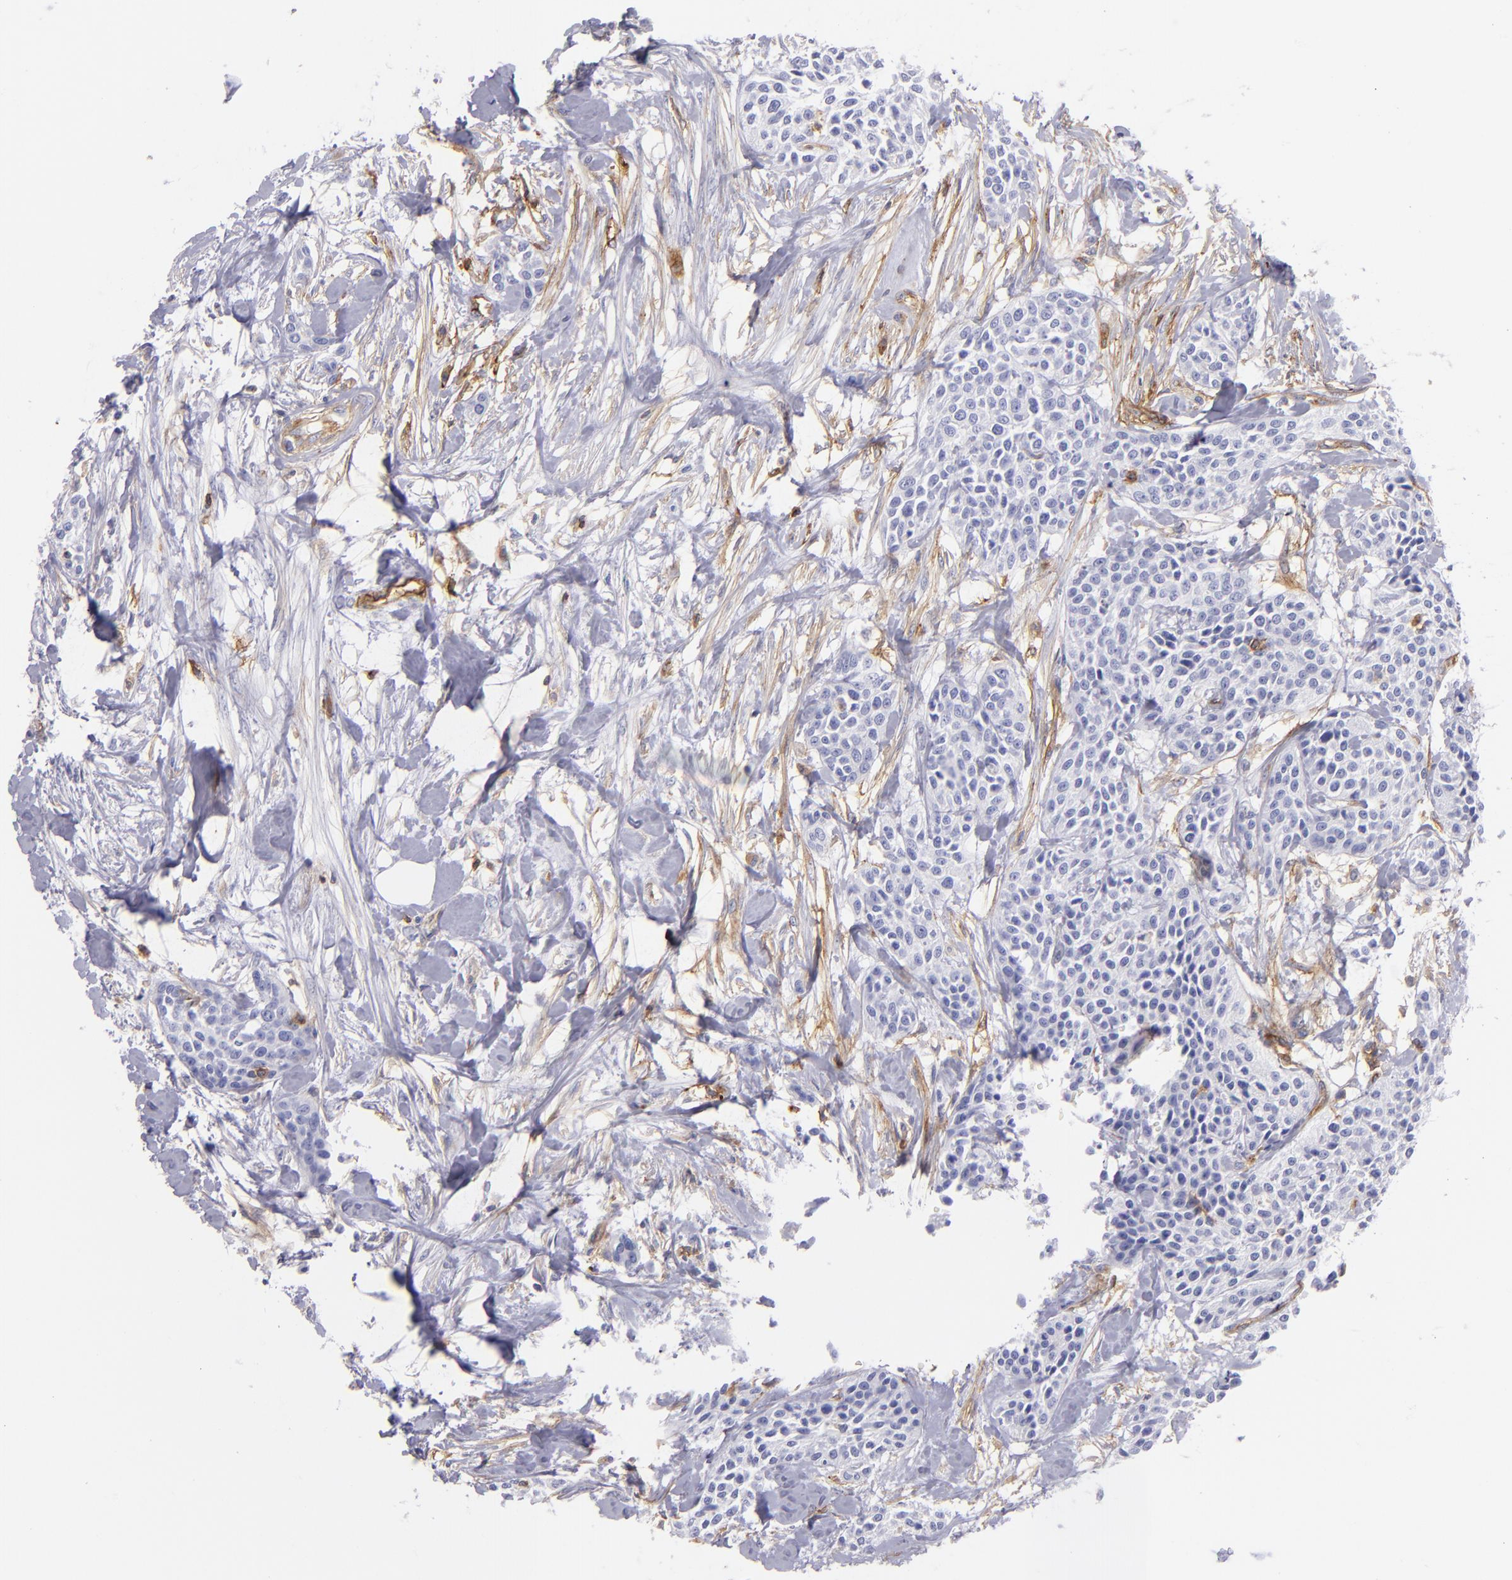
{"staining": {"intensity": "negative", "quantity": "none", "location": "none"}, "tissue": "urothelial cancer", "cell_type": "Tumor cells", "image_type": "cancer", "snomed": [{"axis": "morphology", "description": "Urothelial carcinoma, High grade"}, {"axis": "topography", "description": "Urinary bladder"}], "caption": "Immunohistochemical staining of urothelial carcinoma (high-grade) demonstrates no significant staining in tumor cells.", "gene": "ENTPD1", "patient": {"sex": "male", "age": 56}}